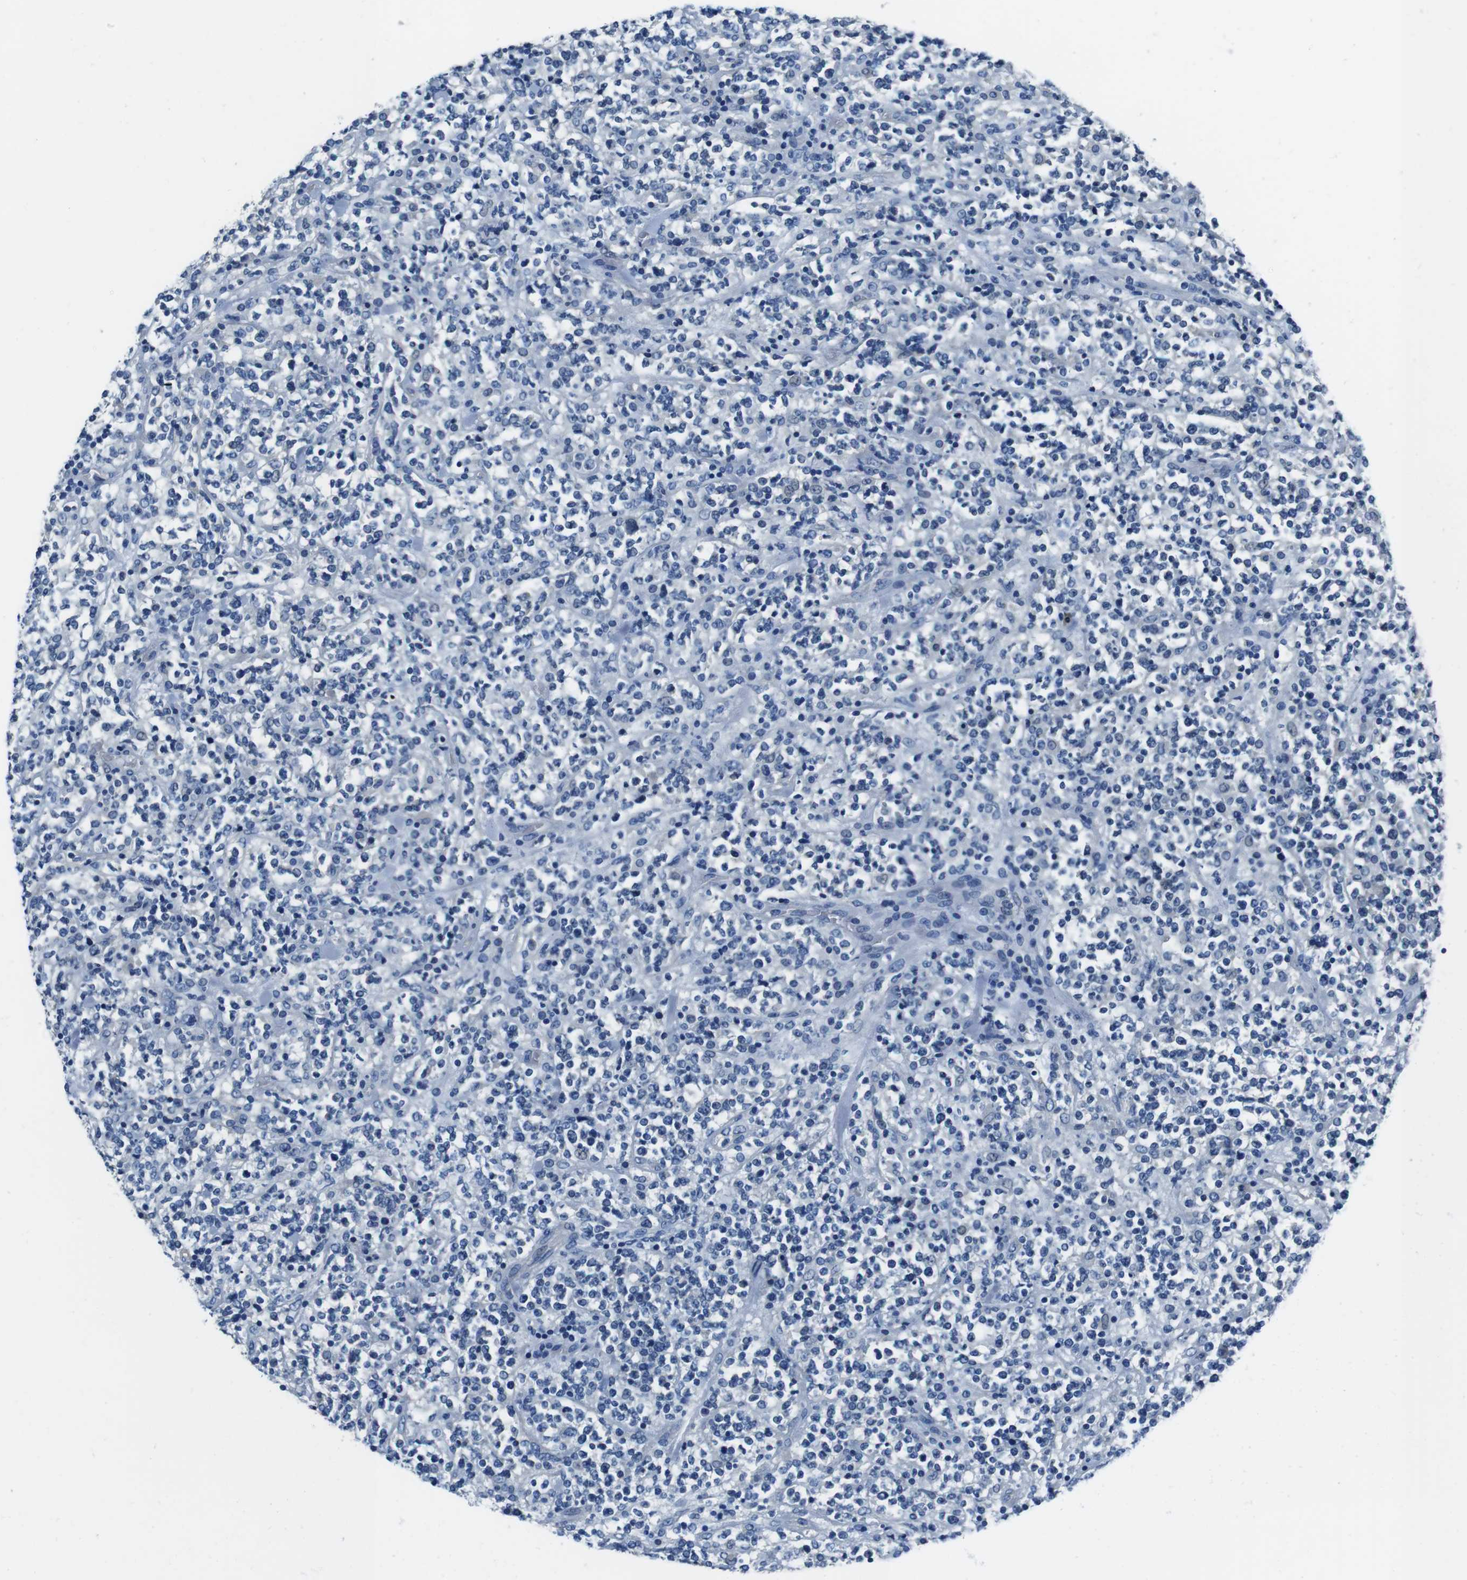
{"staining": {"intensity": "negative", "quantity": "none", "location": "none"}, "tissue": "lymphoma", "cell_type": "Tumor cells", "image_type": "cancer", "snomed": [{"axis": "morphology", "description": "Malignant lymphoma, non-Hodgkin's type, High grade"}, {"axis": "topography", "description": "Soft tissue"}], "caption": "Immunohistochemistry of malignant lymphoma, non-Hodgkin's type (high-grade) reveals no positivity in tumor cells. Nuclei are stained in blue.", "gene": "CASQ1", "patient": {"sex": "male", "age": 18}}